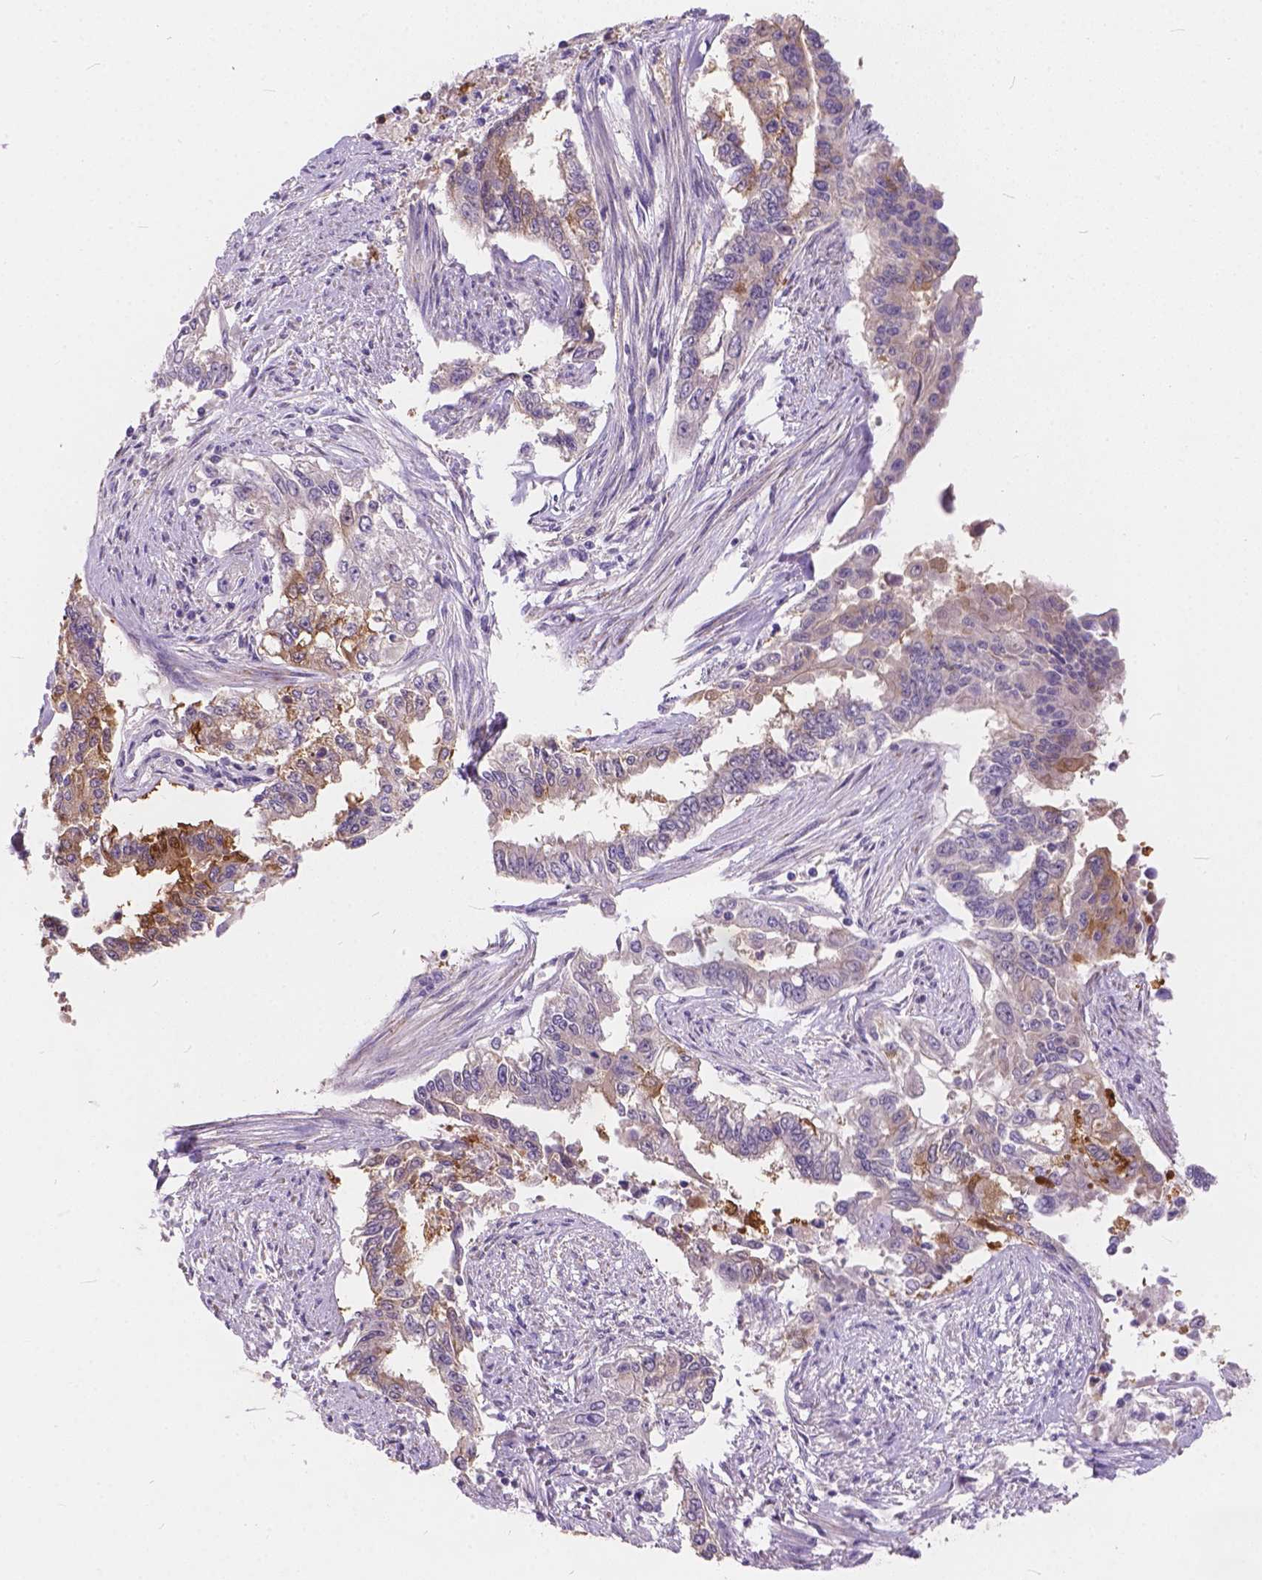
{"staining": {"intensity": "moderate", "quantity": "<25%", "location": "cytoplasmic/membranous"}, "tissue": "endometrial cancer", "cell_type": "Tumor cells", "image_type": "cancer", "snomed": [{"axis": "morphology", "description": "Adenocarcinoma, NOS"}, {"axis": "topography", "description": "Uterus"}], "caption": "Protein expression analysis of human endometrial cancer (adenocarcinoma) reveals moderate cytoplasmic/membranous expression in about <25% of tumor cells. Immunohistochemistry (ihc) stains the protein in brown and the nuclei are stained blue.", "gene": "PEX11G", "patient": {"sex": "female", "age": 59}}